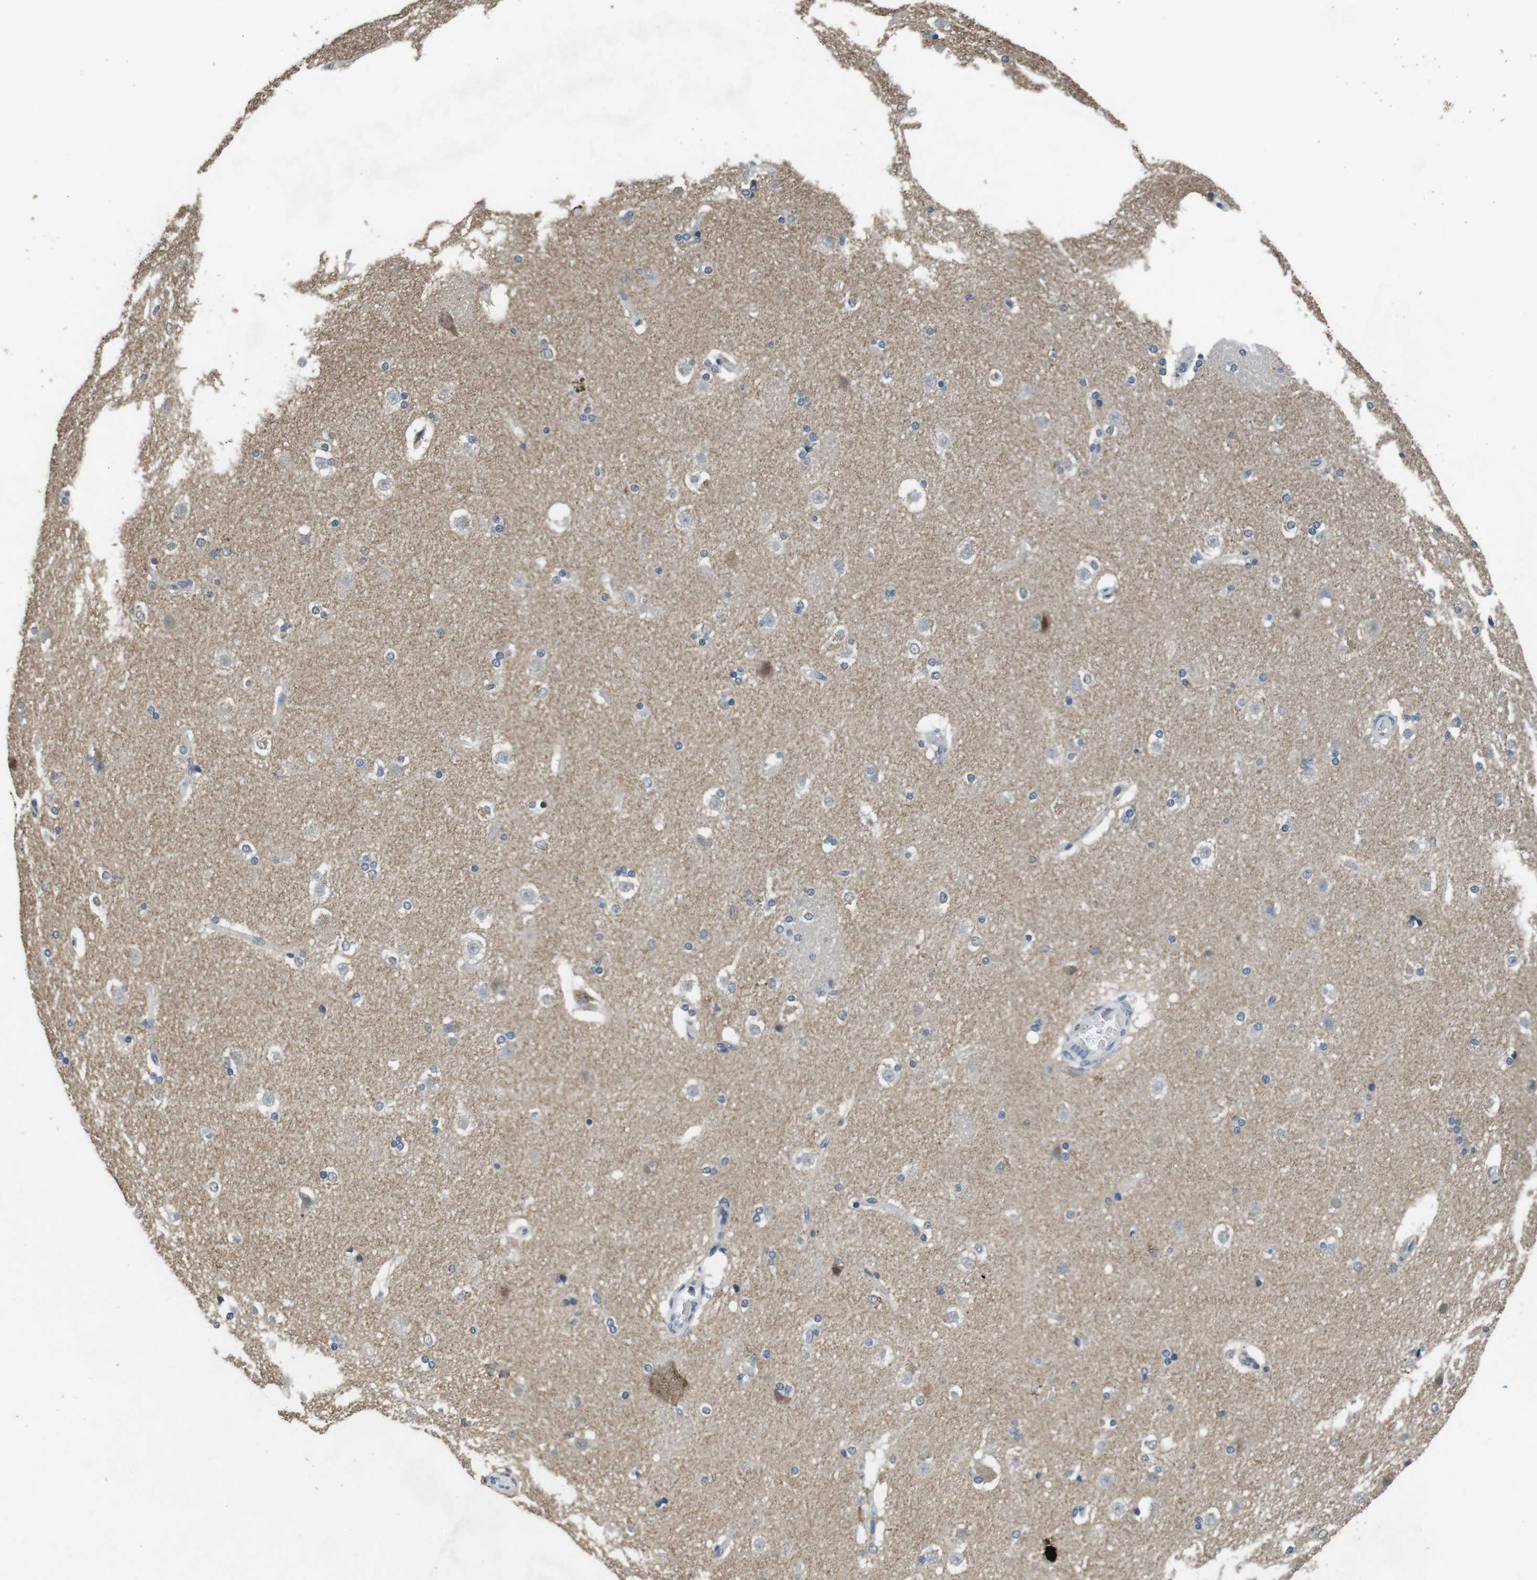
{"staining": {"intensity": "negative", "quantity": "none", "location": "none"}, "tissue": "caudate", "cell_type": "Glial cells", "image_type": "normal", "snomed": [{"axis": "morphology", "description": "Normal tissue, NOS"}, {"axis": "topography", "description": "Lateral ventricle wall"}], "caption": "Immunohistochemistry of benign human caudate displays no positivity in glial cells.", "gene": "CLDN7", "patient": {"sex": "female", "age": 19}}